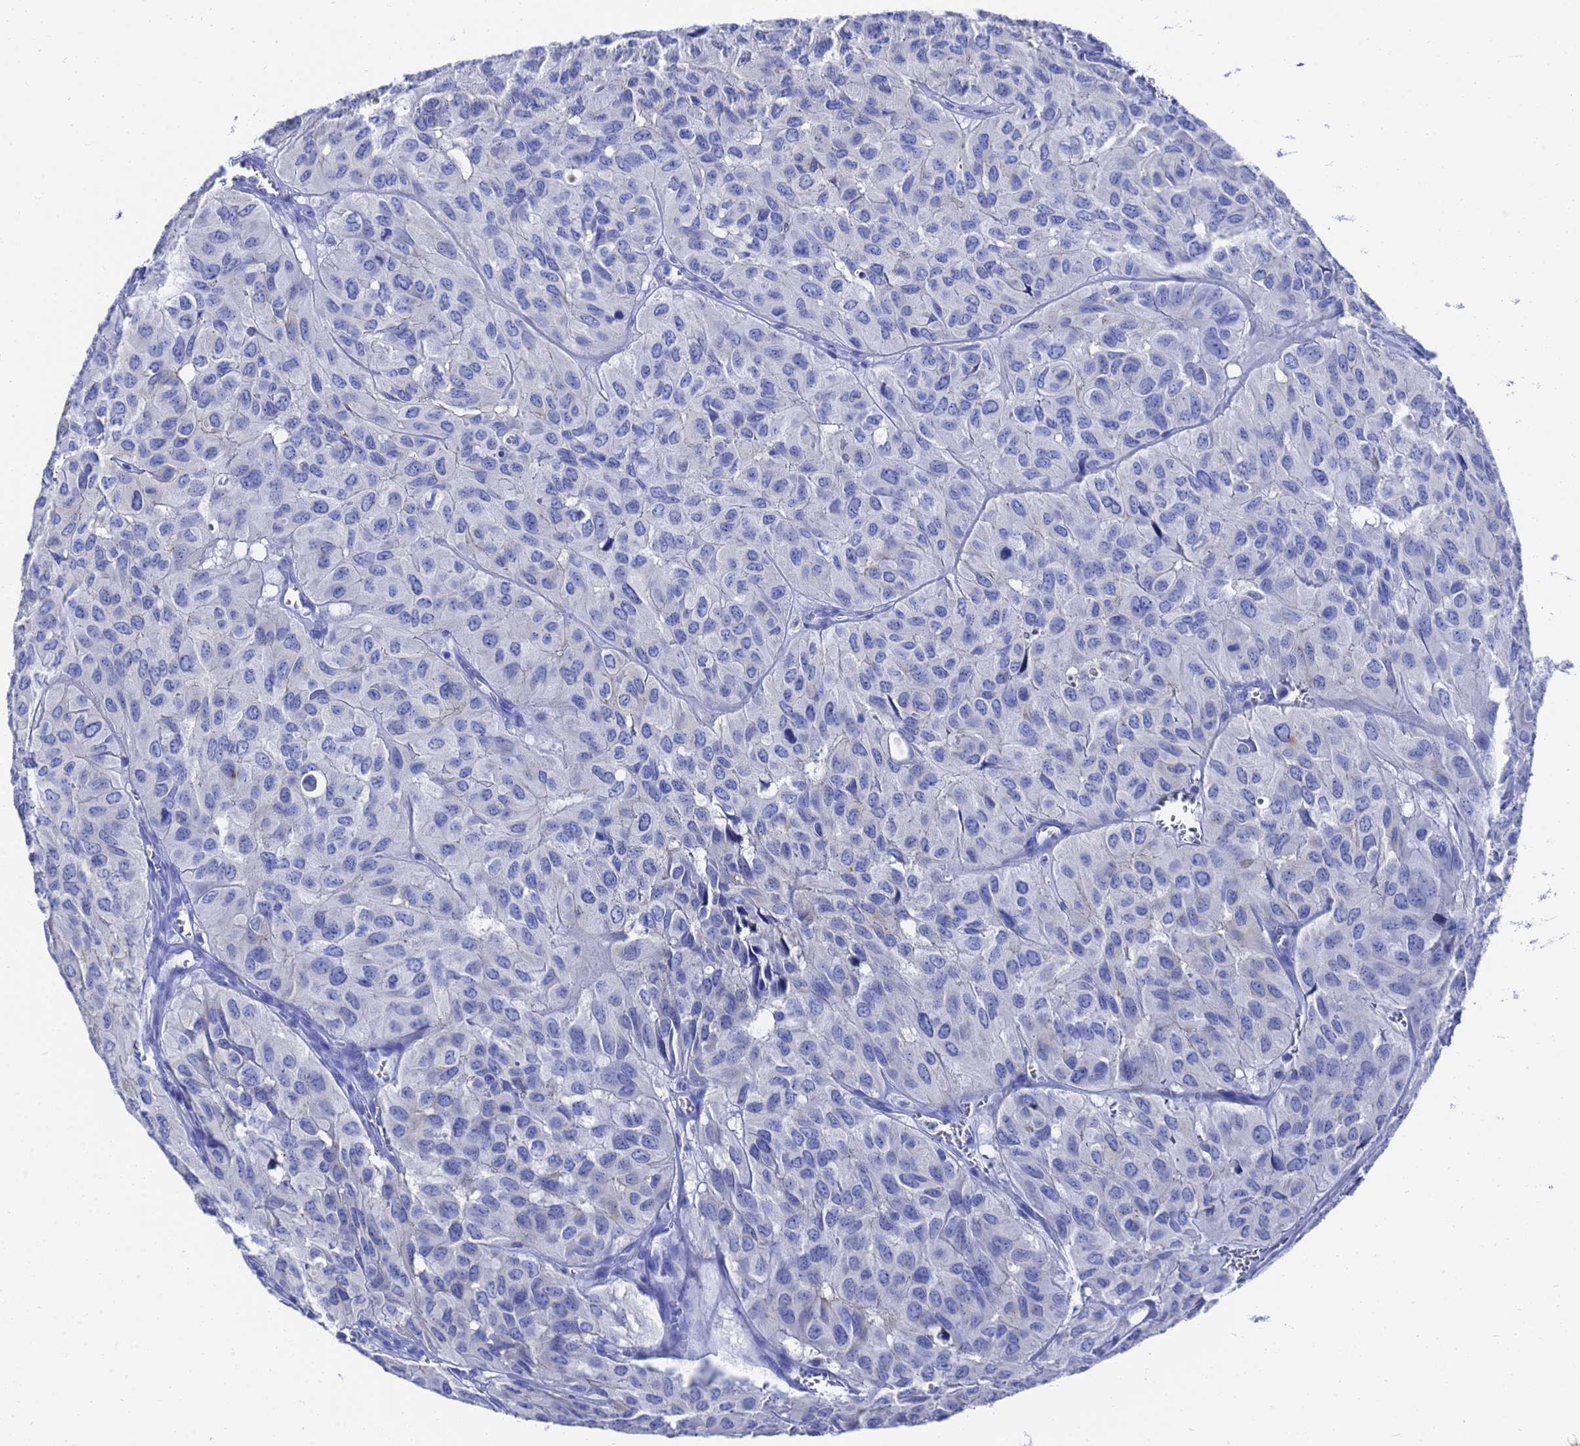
{"staining": {"intensity": "negative", "quantity": "none", "location": "none"}, "tissue": "head and neck cancer", "cell_type": "Tumor cells", "image_type": "cancer", "snomed": [{"axis": "morphology", "description": "Adenocarcinoma, NOS"}, {"axis": "topography", "description": "Salivary gland, NOS"}, {"axis": "topography", "description": "Head-Neck"}], "caption": "This is a image of IHC staining of head and neck cancer, which shows no positivity in tumor cells. (Stains: DAB (3,3'-diaminobenzidine) immunohistochemistry (IHC) with hematoxylin counter stain, Microscopy: brightfield microscopy at high magnification).", "gene": "GGT1", "patient": {"sex": "female", "age": 76}}